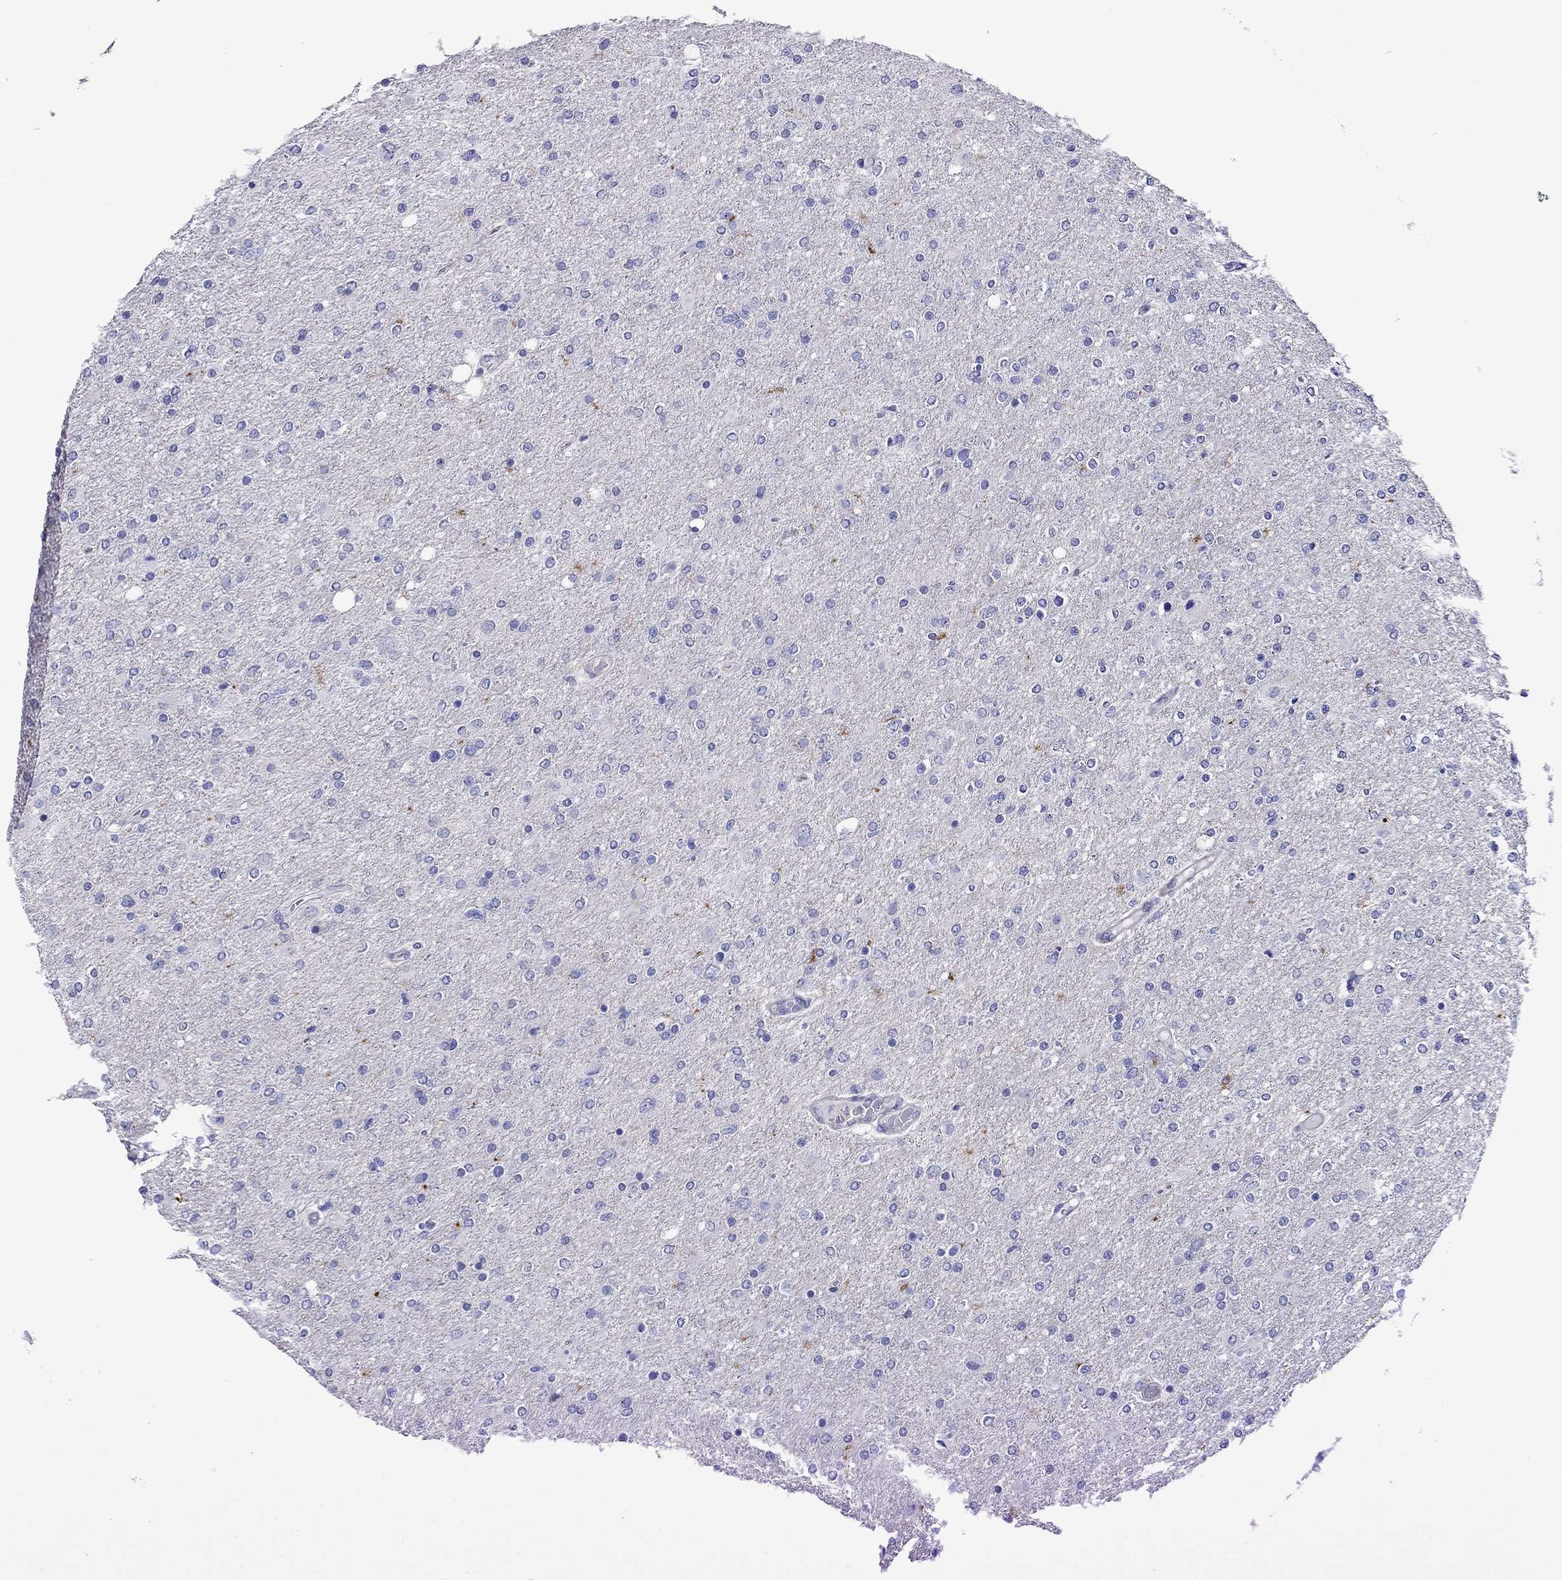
{"staining": {"intensity": "negative", "quantity": "none", "location": "none"}, "tissue": "glioma", "cell_type": "Tumor cells", "image_type": "cancer", "snomed": [{"axis": "morphology", "description": "Glioma, malignant, High grade"}, {"axis": "topography", "description": "Cerebral cortex"}], "caption": "DAB (3,3'-diaminobenzidine) immunohistochemical staining of glioma demonstrates no significant staining in tumor cells.", "gene": "SCG2", "patient": {"sex": "male", "age": 70}}